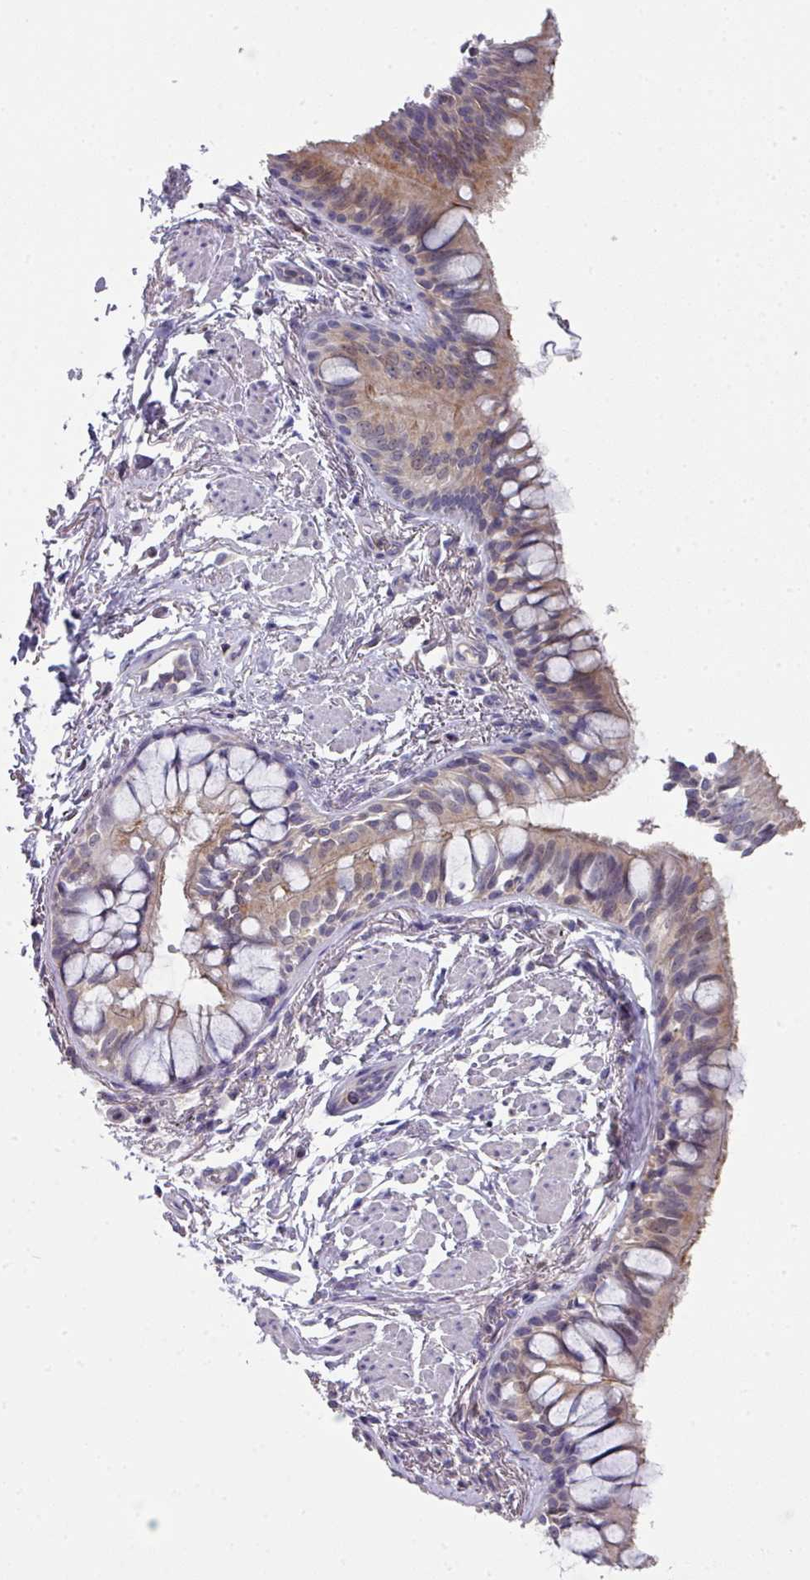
{"staining": {"intensity": "moderate", "quantity": ">75%", "location": "cytoplasmic/membranous,nuclear"}, "tissue": "bronchus", "cell_type": "Respiratory epithelial cells", "image_type": "normal", "snomed": [{"axis": "morphology", "description": "Normal tissue, NOS"}, {"axis": "topography", "description": "Bronchus"}], "caption": "Normal bronchus demonstrates moderate cytoplasmic/membranous,nuclear expression in about >75% of respiratory epithelial cells, visualized by immunohistochemistry.", "gene": "DCAF12L1", "patient": {"sex": "male", "age": 70}}